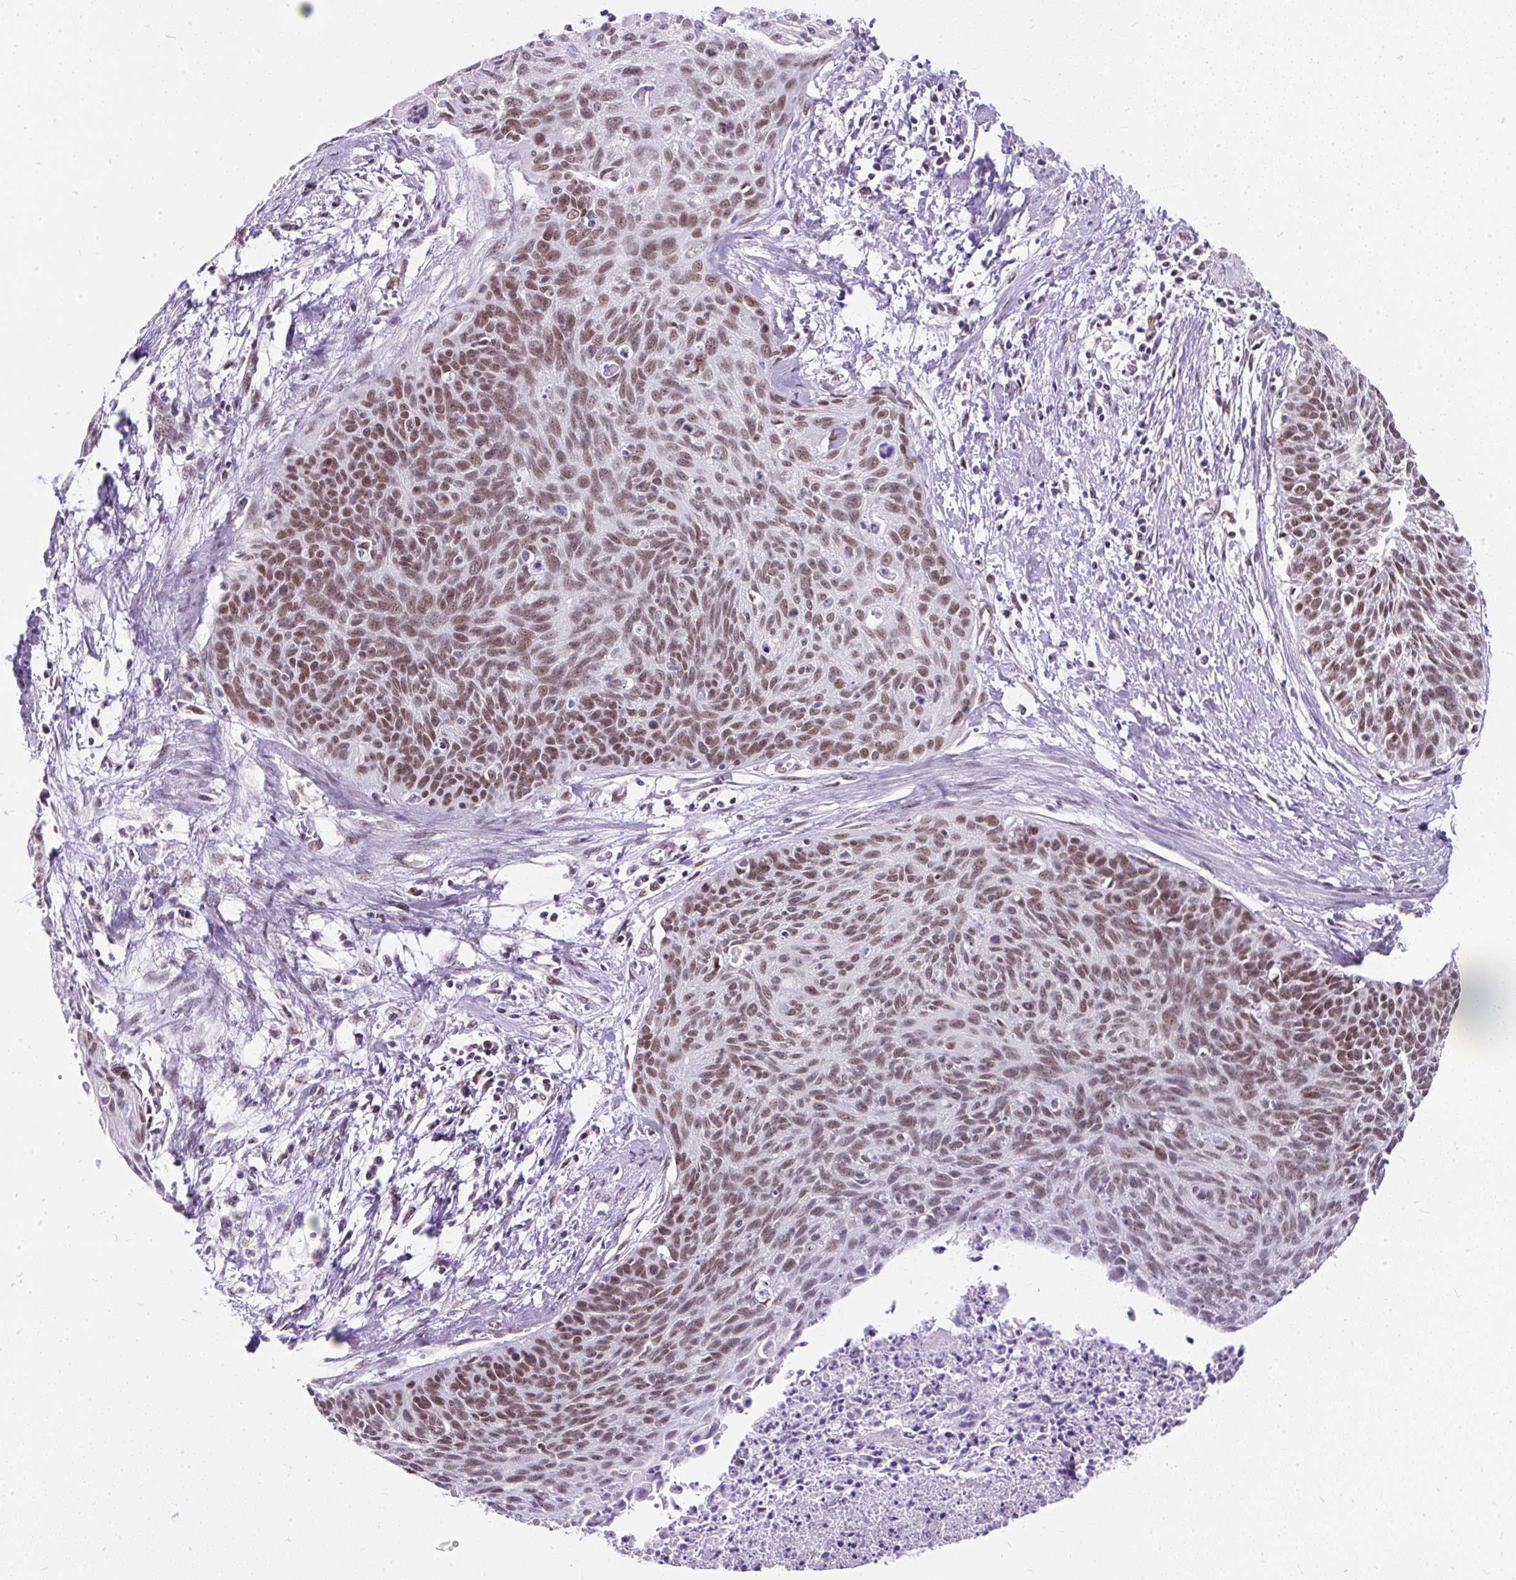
{"staining": {"intensity": "moderate", "quantity": ">75%", "location": "nuclear"}, "tissue": "cervical cancer", "cell_type": "Tumor cells", "image_type": "cancer", "snomed": [{"axis": "morphology", "description": "Squamous cell carcinoma, NOS"}, {"axis": "topography", "description": "Cervix"}], "caption": "A high-resolution micrograph shows immunohistochemistry staining of squamous cell carcinoma (cervical), which exhibits moderate nuclear staining in approximately >75% of tumor cells.", "gene": "PLCXD2", "patient": {"sex": "female", "age": 55}}